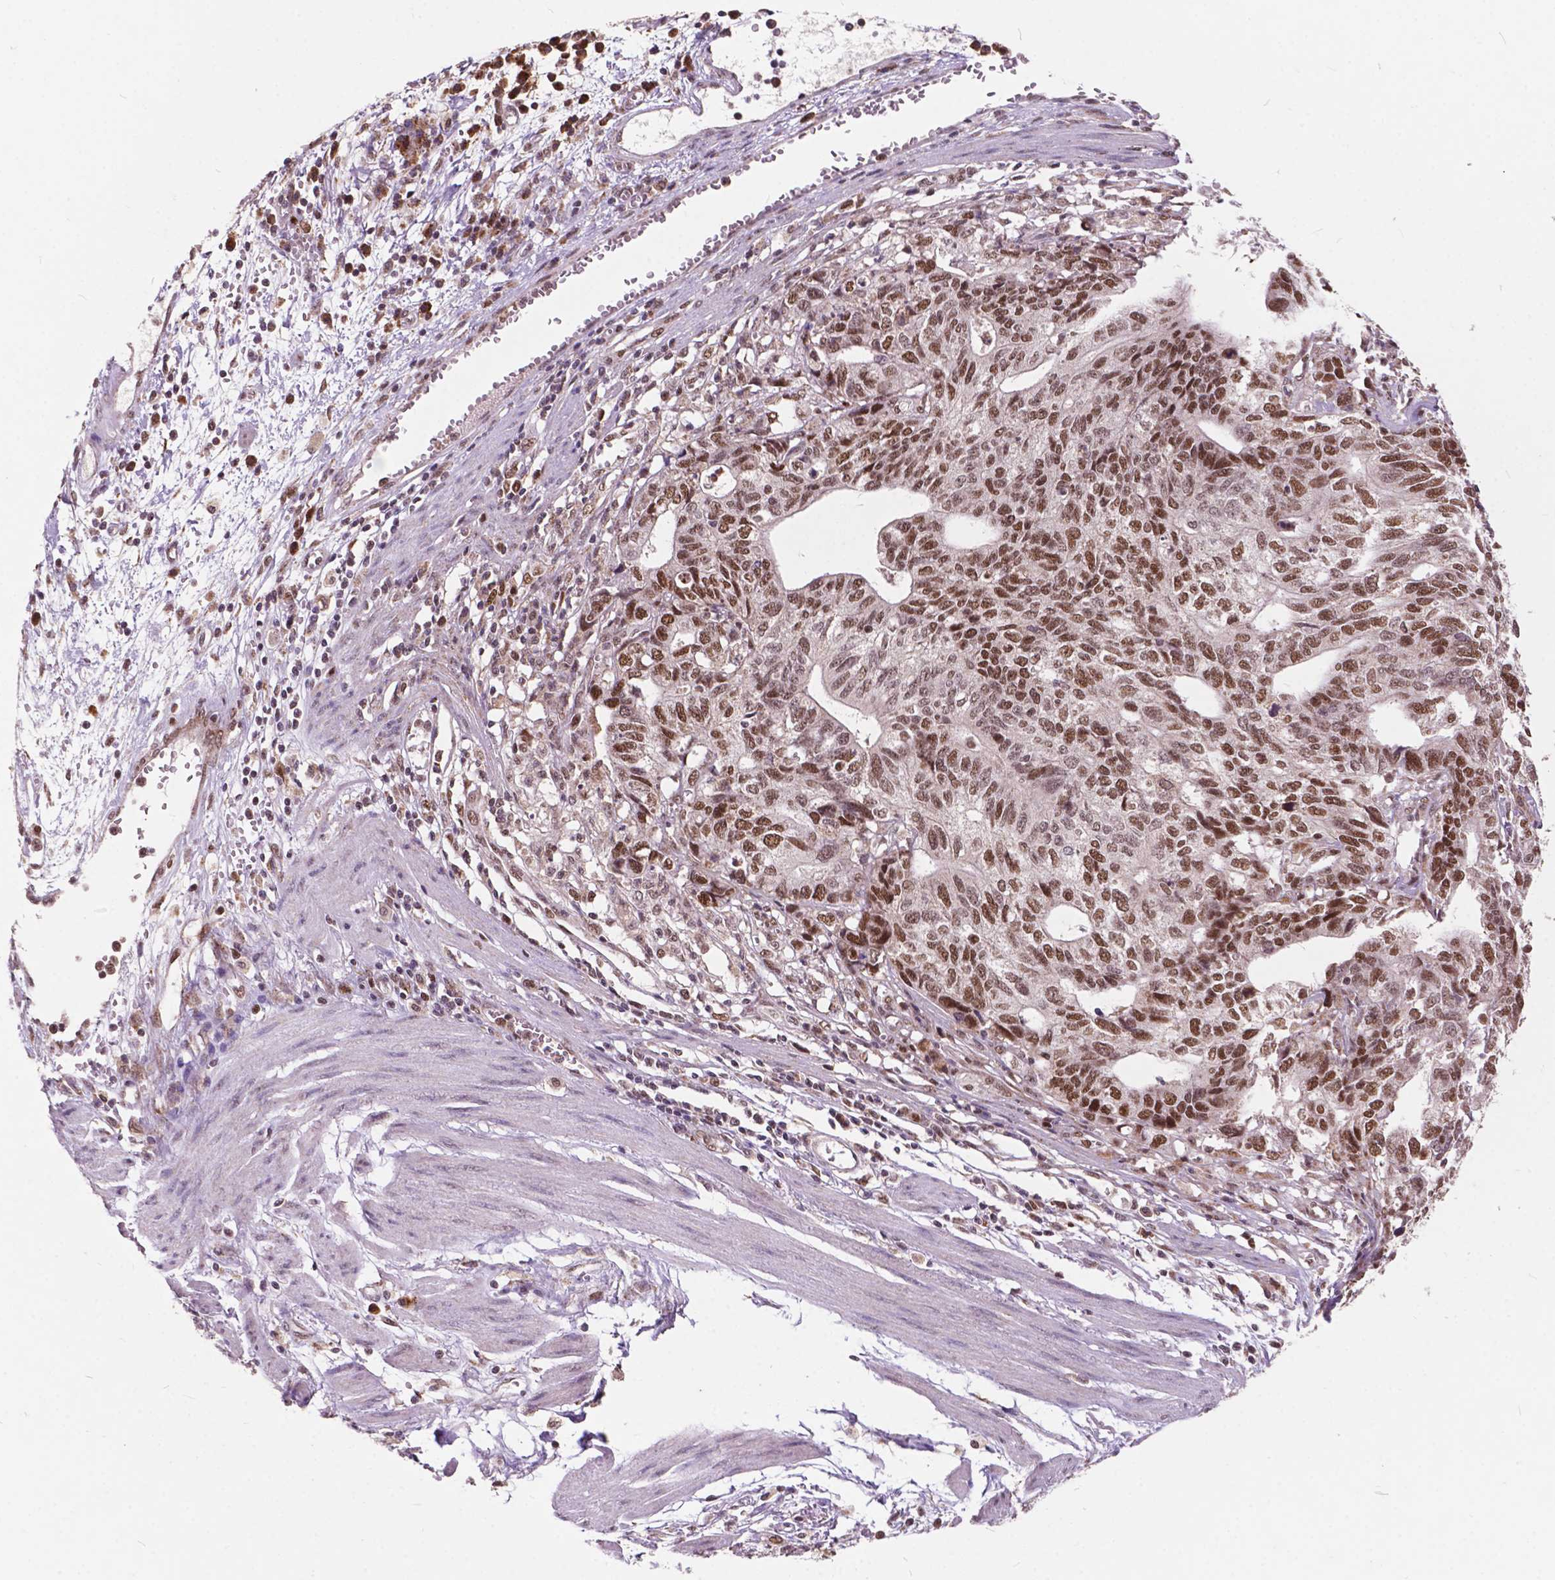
{"staining": {"intensity": "strong", "quantity": ">75%", "location": "nuclear"}, "tissue": "stomach cancer", "cell_type": "Tumor cells", "image_type": "cancer", "snomed": [{"axis": "morphology", "description": "Adenocarcinoma, NOS"}, {"axis": "topography", "description": "Stomach, upper"}], "caption": "Immunohistochemical staining of adenocarcinoma (stomach) displays high levels of strong nuclear expression in about >75% of tumor cells. (Stains: DAB (3,3'-diaminobenzidine) in brown, nuclei in blue, Microscopy: brightfield microscopy at high magnification).", "gene": "MSH2", "patient": {"sex": "female", "age": 67}}